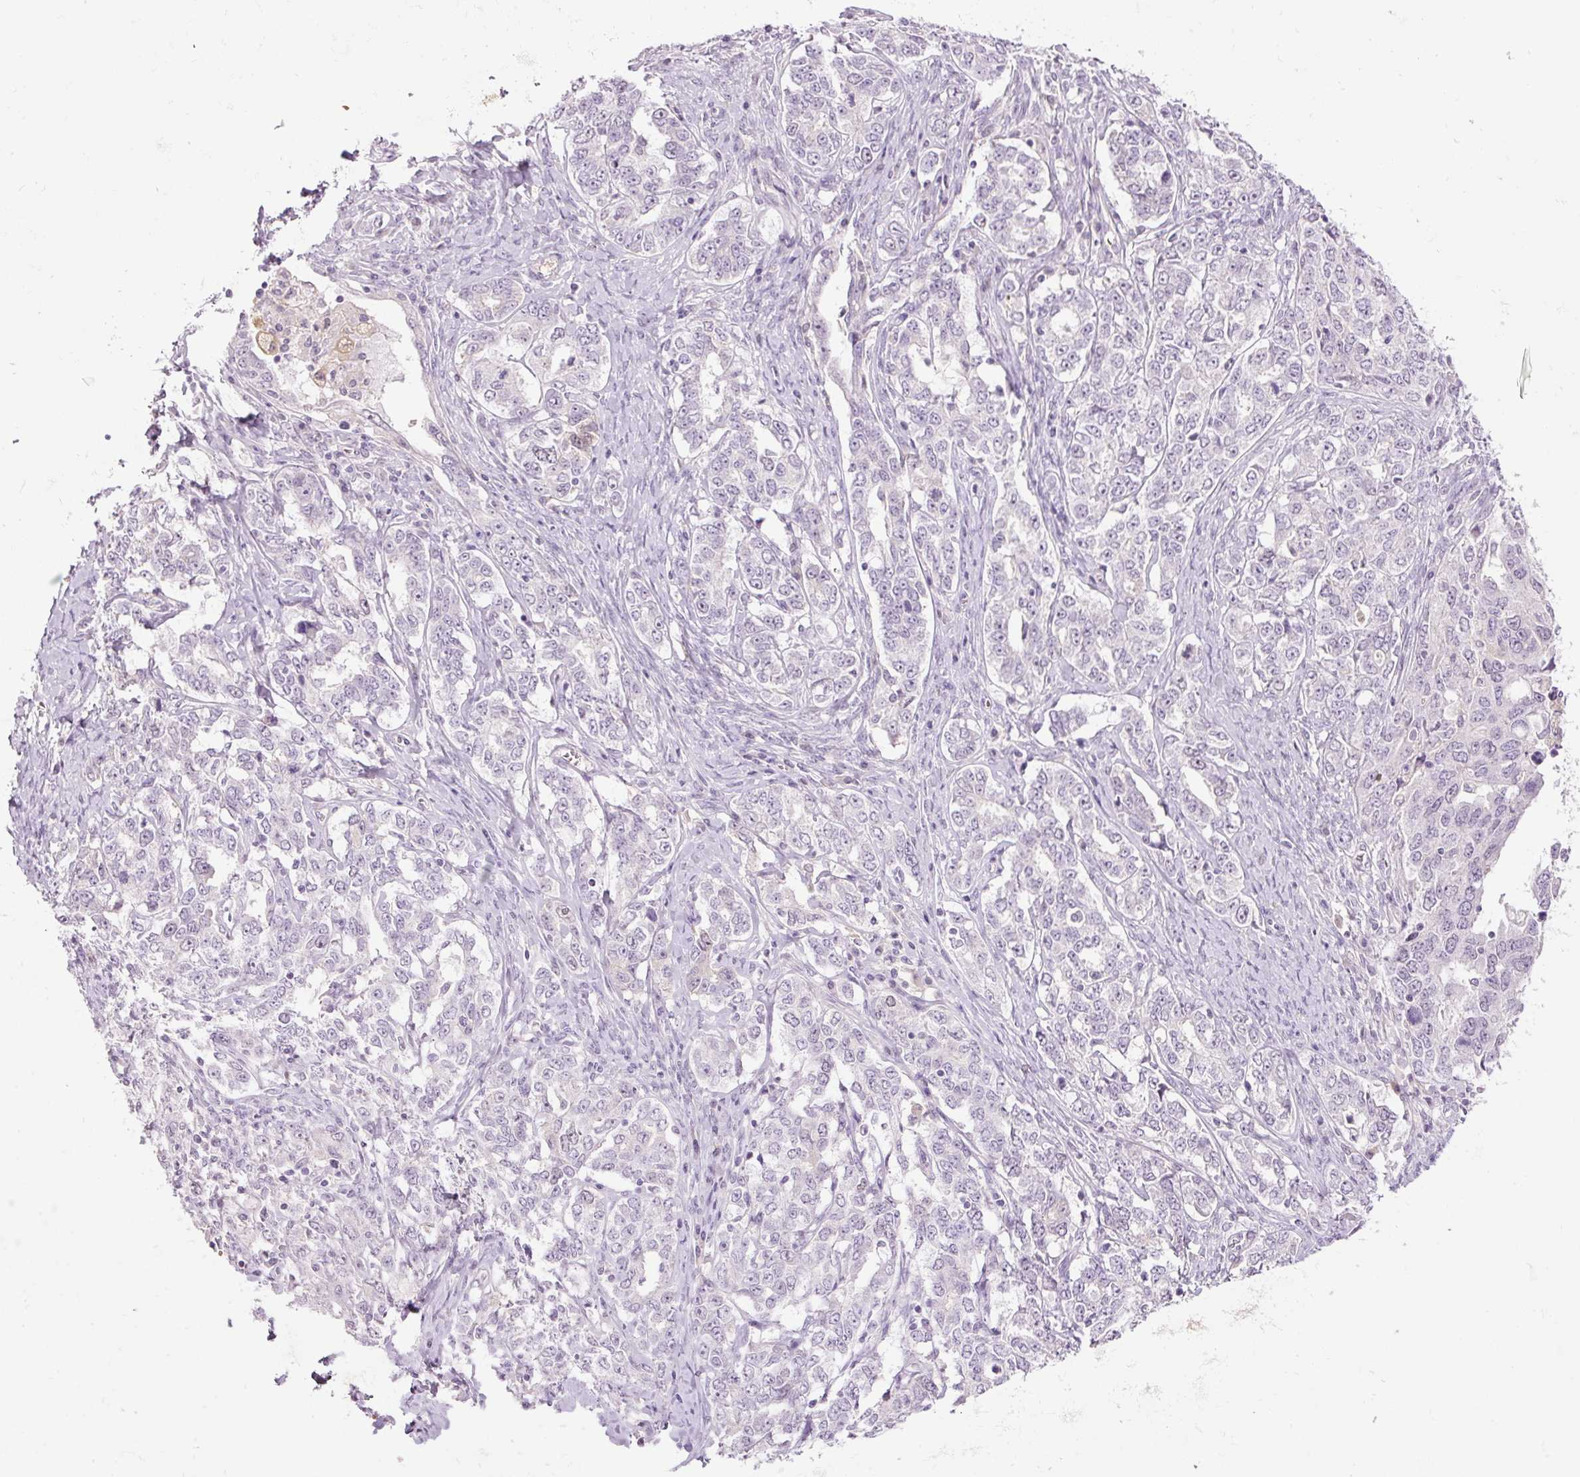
{"staining": {"intensity": "negative", "quantity": "none", "location": "none"}, "tissue": "ovarian cancer", "cell_type": "Tumor cells", "image_type": "cancer", "snomed": [{"axis": "morphology", "description": "Carcinoma, endometroid"}, {"axis": "topography", "description": "Ovary"}], "caption": "Photomicrograph shows no significant protein expression in tumor cells of ovarian endometroid carcinoma.", "gene": "LY6G6D", "patient": {"sex": "female", "age": 62}}